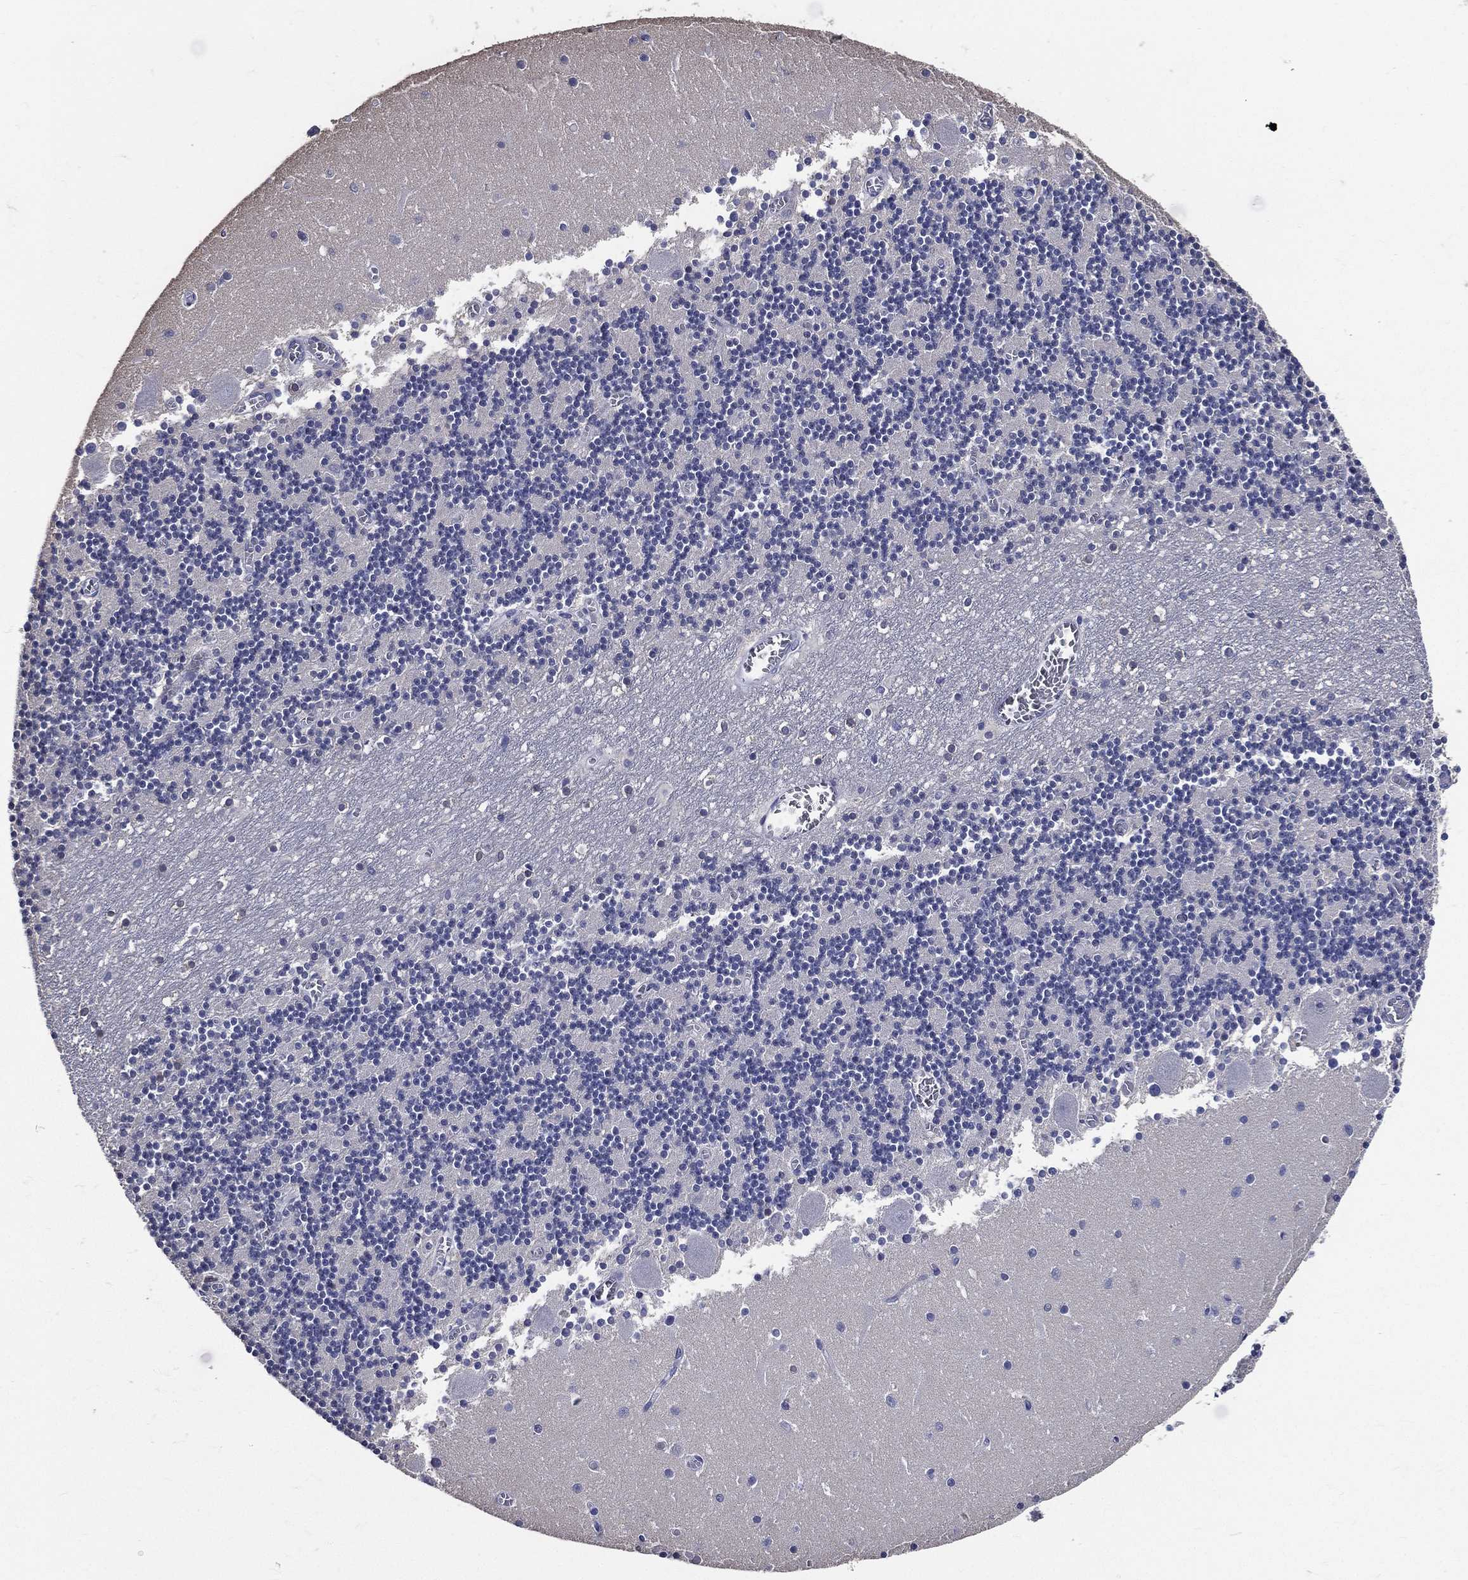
{"staining": {"intensity": "negative", "quantity": "none", "location": "none"}, "tissue": "cerebellum", "cell_type": "Cells in granular layer", "image_type": "normal", "snomed": [{"axis": "morphology", "description": "Normal tissue, NOS"}, {"axis": "topography", "description": "Cerebellum"}], "caption": "Cerebellum was stained to show a protein in brown. There is no significant positivity in cells in granular layer. (Brightfield microscopy of DAB IHC at high magnification).", "gene": "DPYS", "patient": {"sex": "female", "age": 28}}